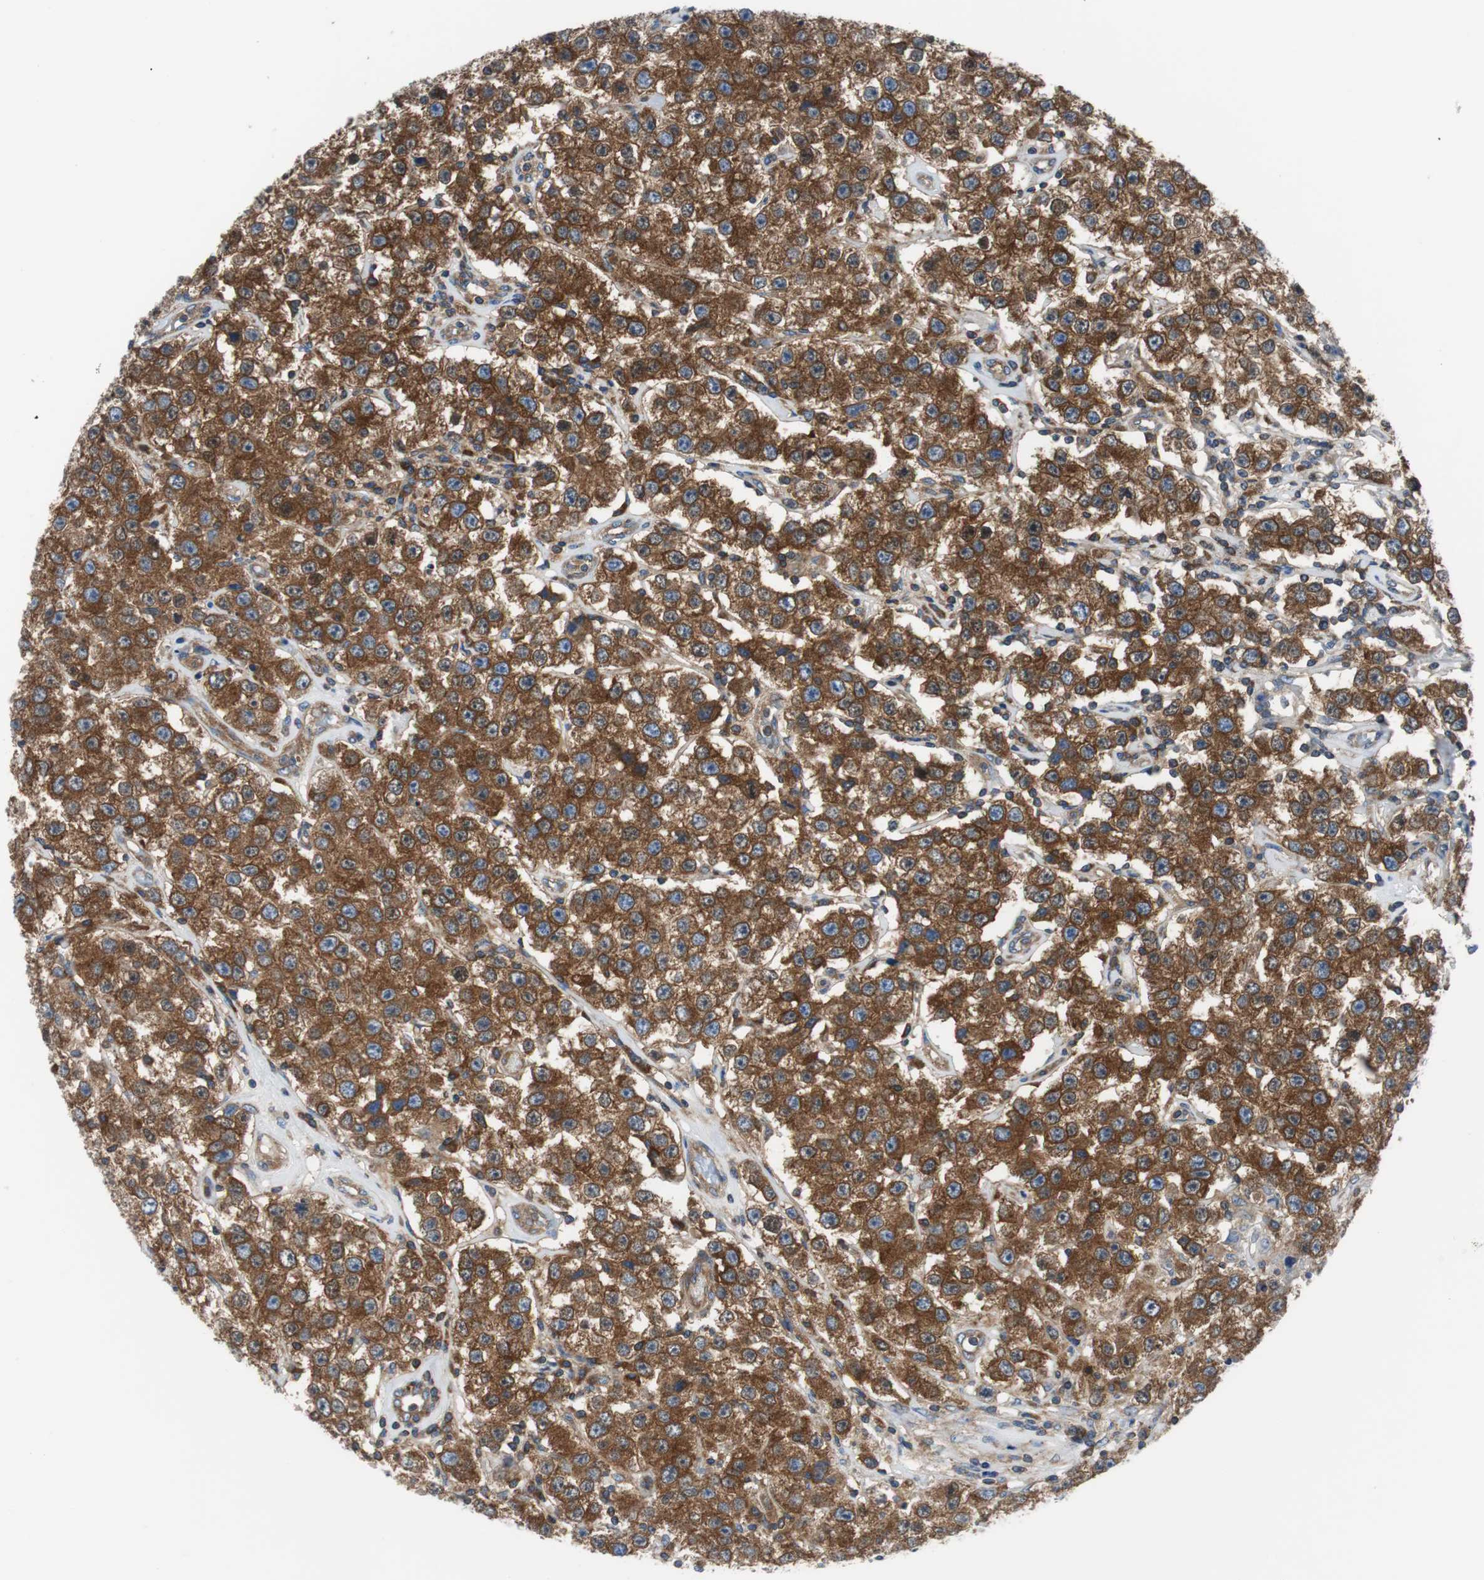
{"staining": {"intensity": "strong", "quantity": ">75%", "location": "cytoplasmic/membranous"}, "tissue": "testis cancer", "cell_type": "Tumor cells", "image_type": "cancer", "snomed": [{"axis": "morphology", "description": "Seminoma, NOS"}, {"axis": "topography", "description": "Testis"}], "caption": "An image of seminoma (testis) stained for a protein reveals strong cytoplasmic/membranous brown staining in tumor cells. The staining was performed using DAB, with brown indicating positive protein expression. Nuclei are stained blue with hematoxylin.", "gene": "BRAF", "patient": {"sex": "male", "age": 52}}